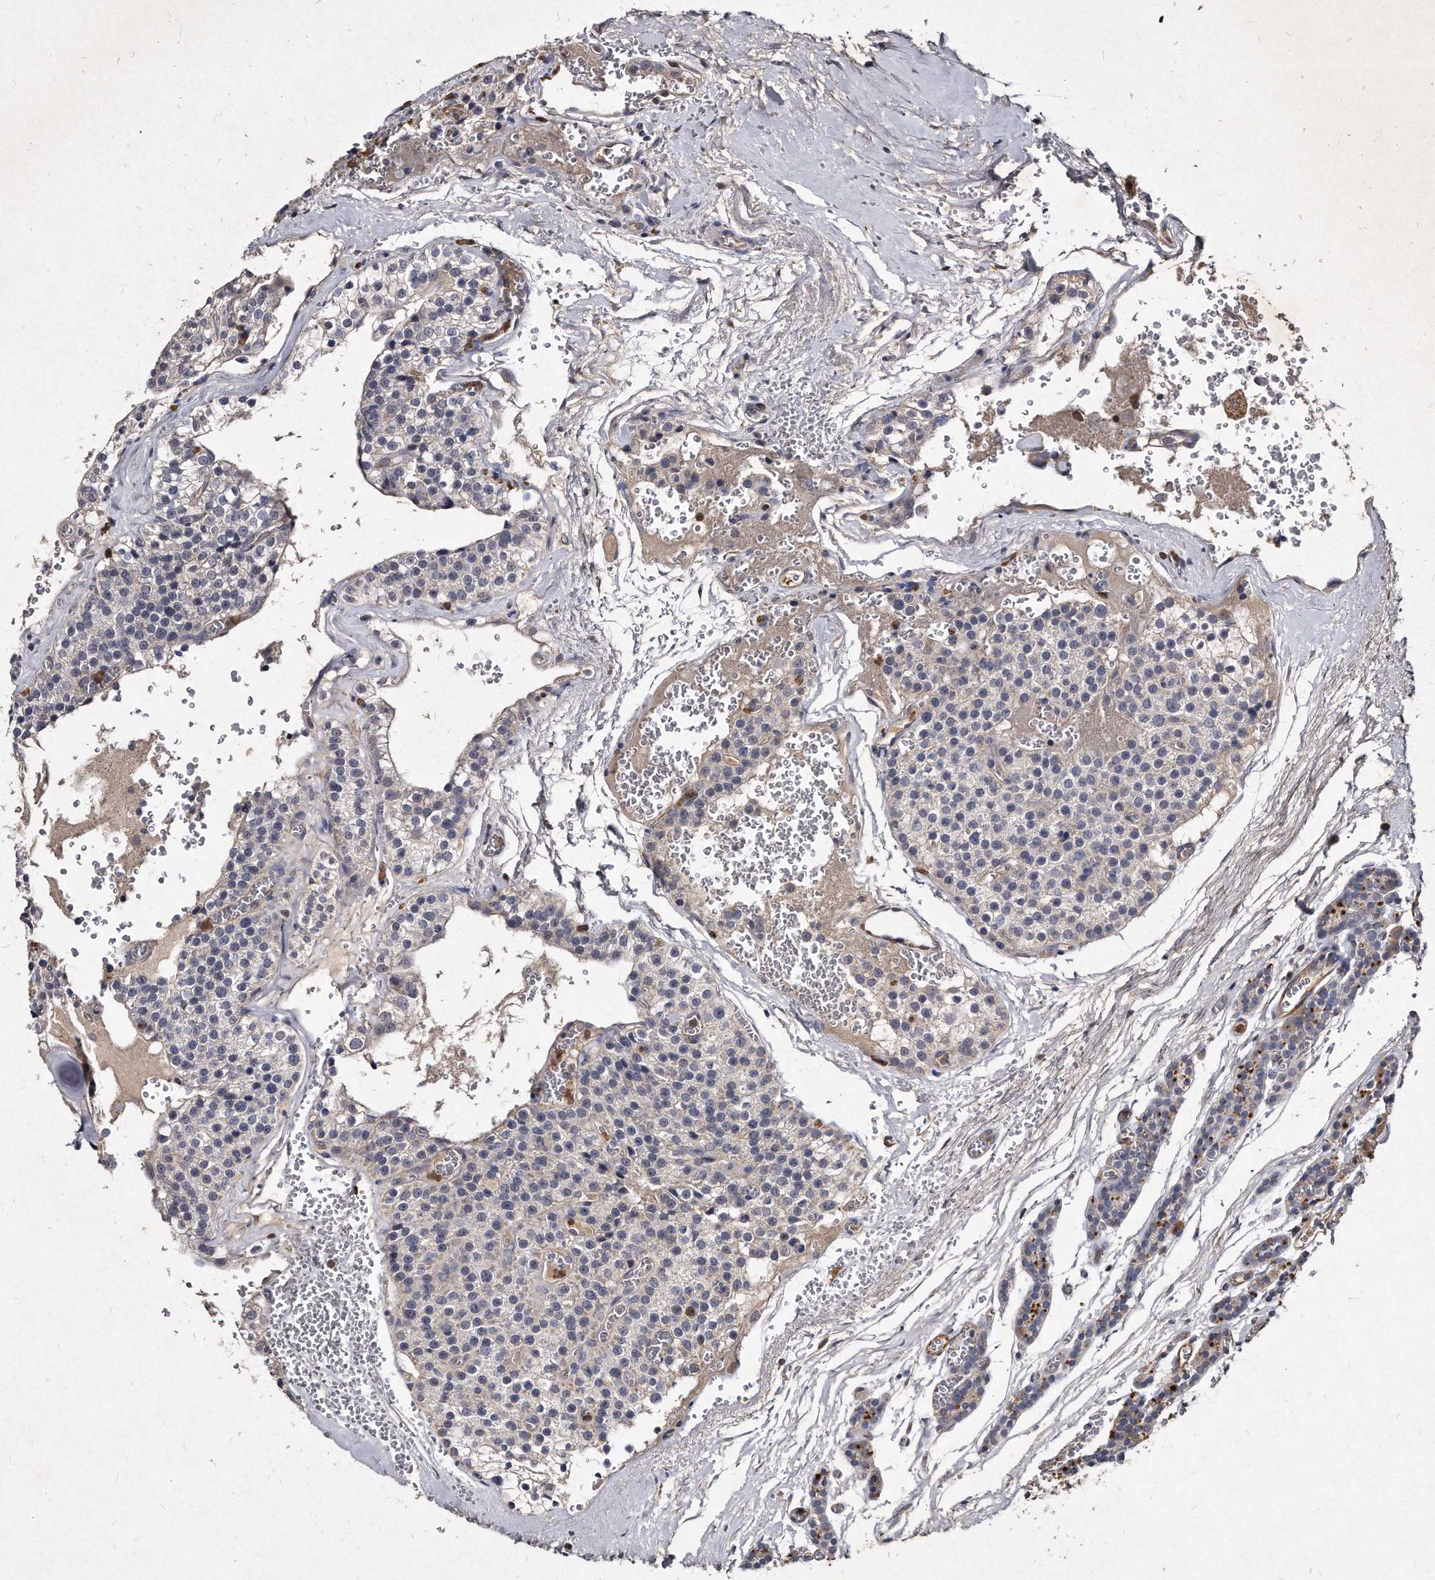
{"staining": {"intensity": "negative", "quantity": "none", "location": "none"}, "tissue": "parathyroid gland", "cell_type": "Glandular cells", "image_type": "normal", "snomed": [{"axis": "morphology", "description": "Normal tissue, NOS"}, {"axis": "topography", "description": "Parathyroid gland"}], "caption": "High power microscopy photomicrograph of an IHC image of unremarkable parathyroid gland, revealing no significant staining in glandular cells.", "gene": "KLHDC3", "patient": {"sex": "female", "age": 64}}